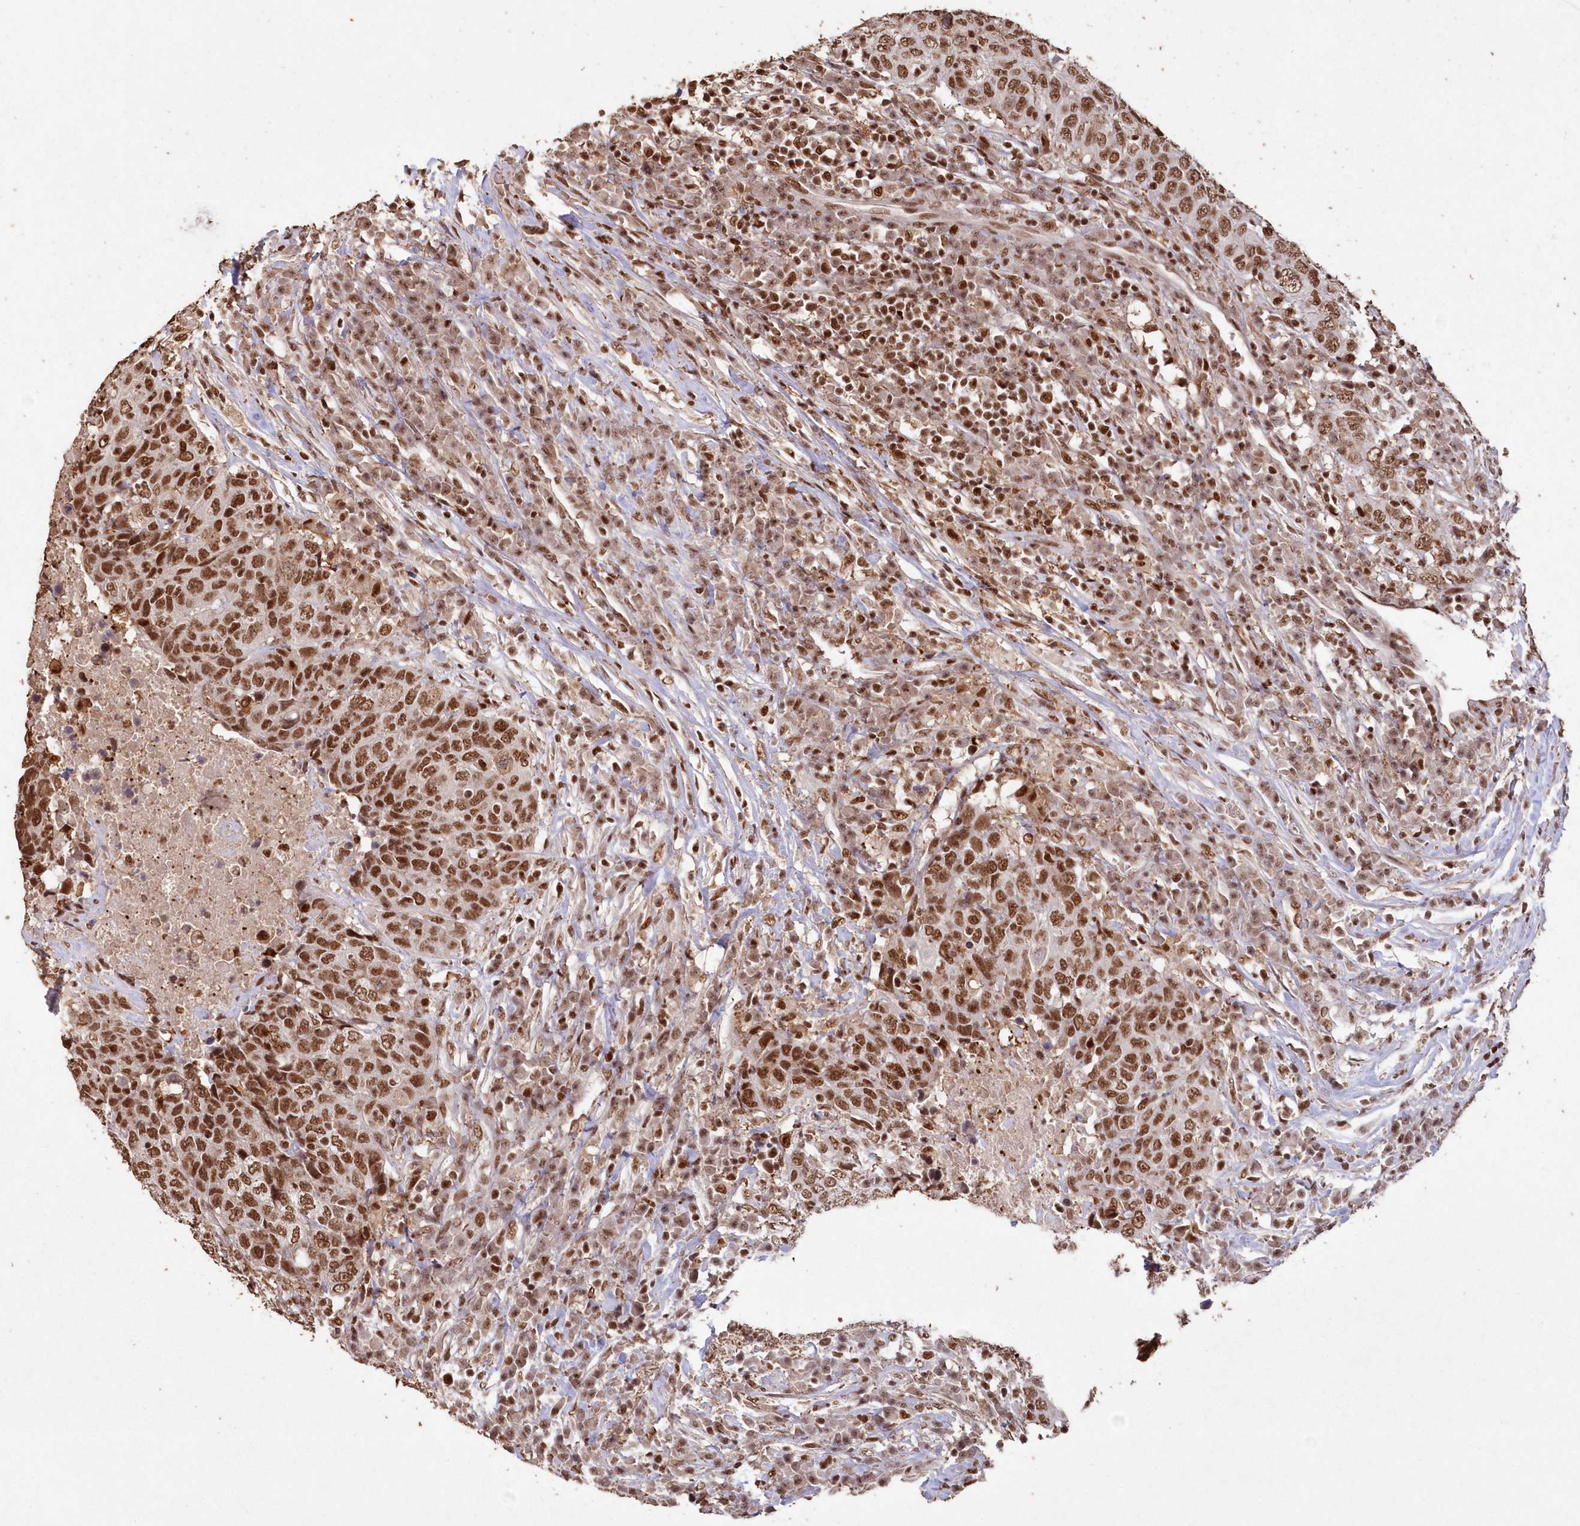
{"staining": {"intensity": "moderate", "quantity": ">75%", "location": "nuclear"}, "tissue": "head and neck cancer", "cell_type": "Tumor cells", "image_type": "cancer", "snomed": [{"axis": "morphology", "description": "Squamous cell carcinoma, NOS"}, {"axis": "topography", "description": "Head-Neck"}], "caption": "There is medium levels of moderate nuclear staining in tumor cells of head and neck cancer, as demonstrated by immunohistochemical staining (brown color).", "gene": "PDS5A", "patient": {"sex": "male", "age": 66}}